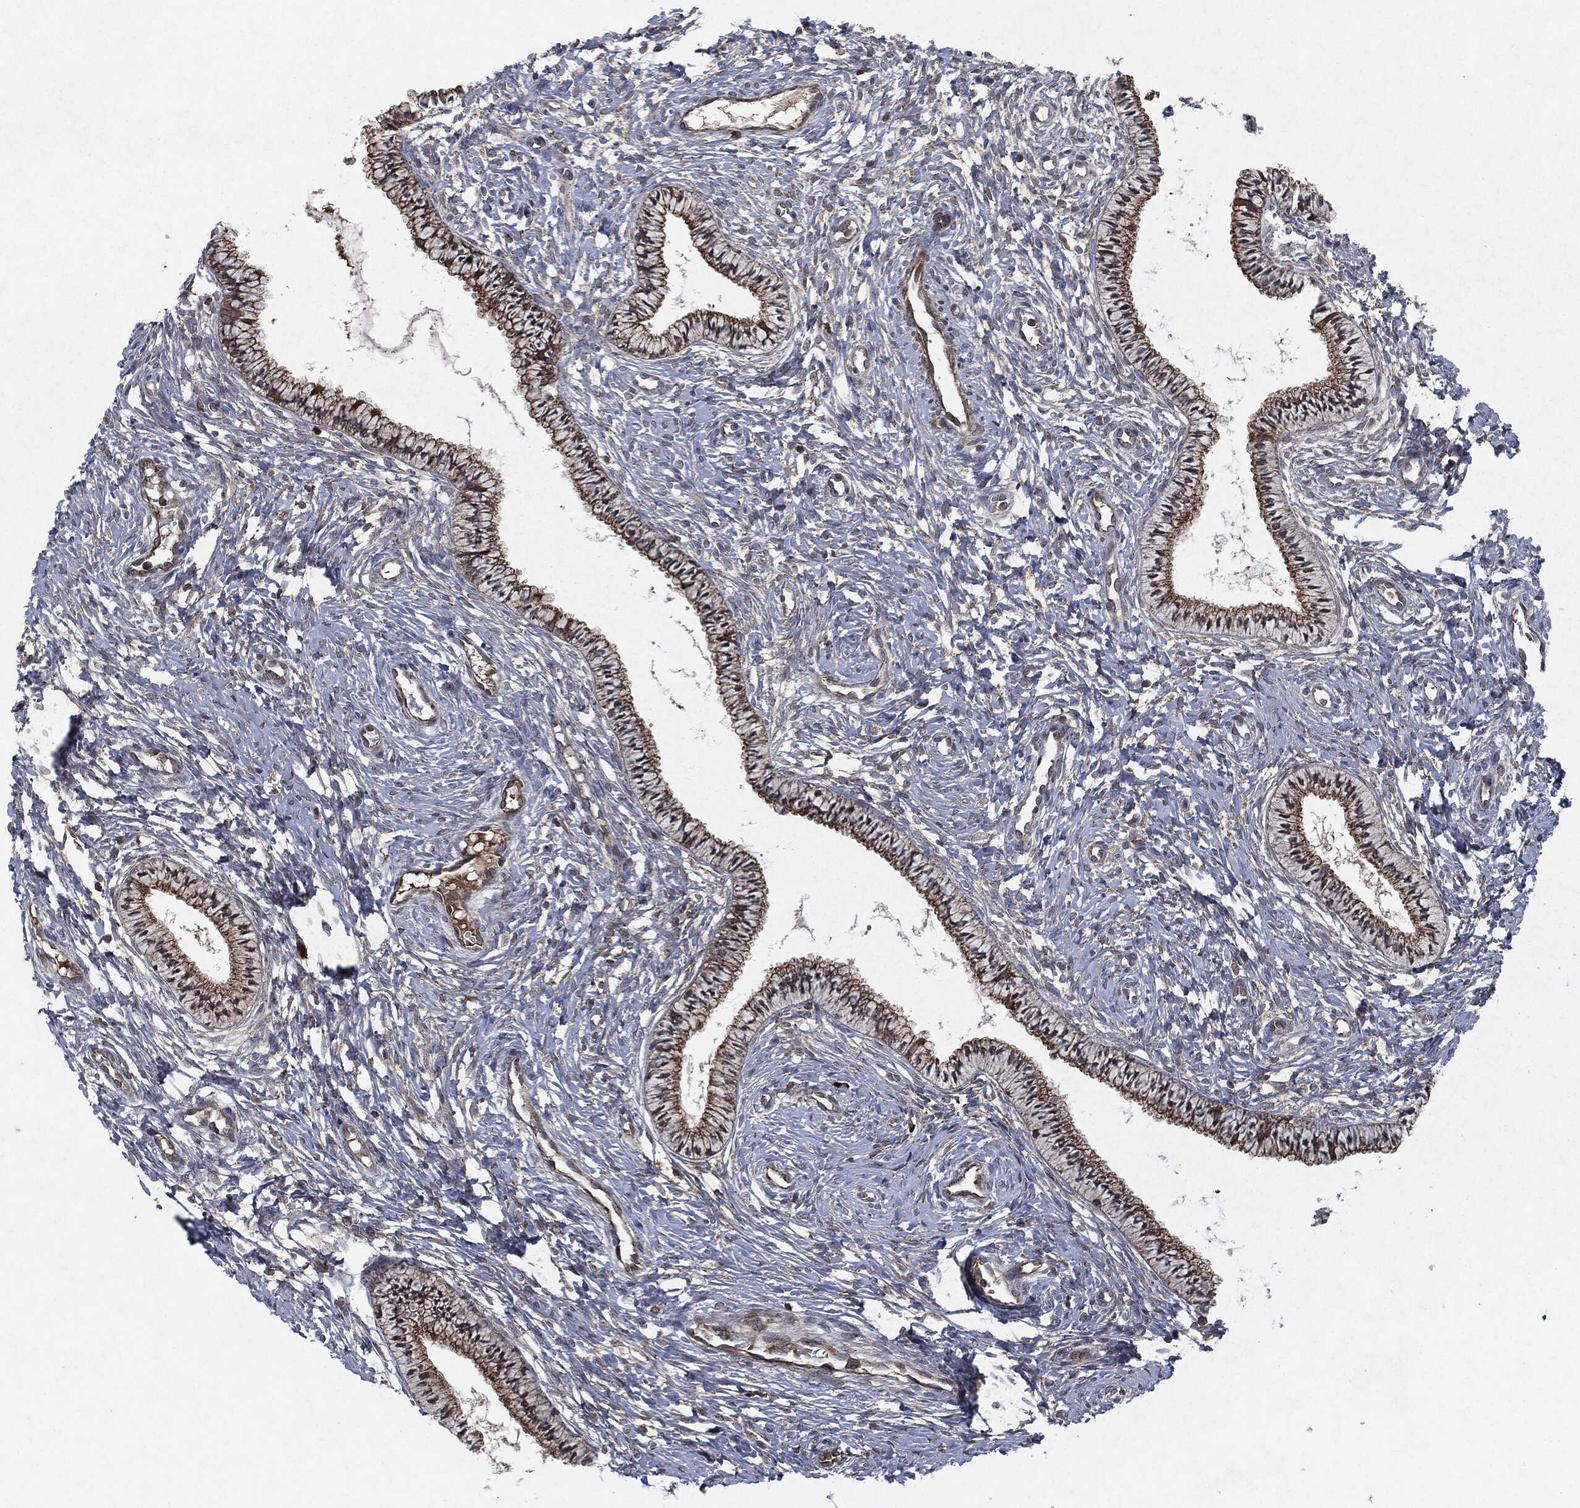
{"staining": {"intensity": "strong", "quantity": ">75%", "location": "cytoplasmic/membranous"}, "tissue": "cervix", "cell_type": "Glandular cells", "image_type": "normal", "snomed": [{"axis": "morphology", "description": "Normal tissue, NOS"}, {"axis": "topography", "description": "Cervix"}], "caption": "Approximately >75% of glandular cells in benign cervix demonstrate strong cytoplasmic/membranous protein expression as visualized by brown immunohistochemical staining.", "gene": "RAF1", "patient": {"sex": "female", "age": 39}}